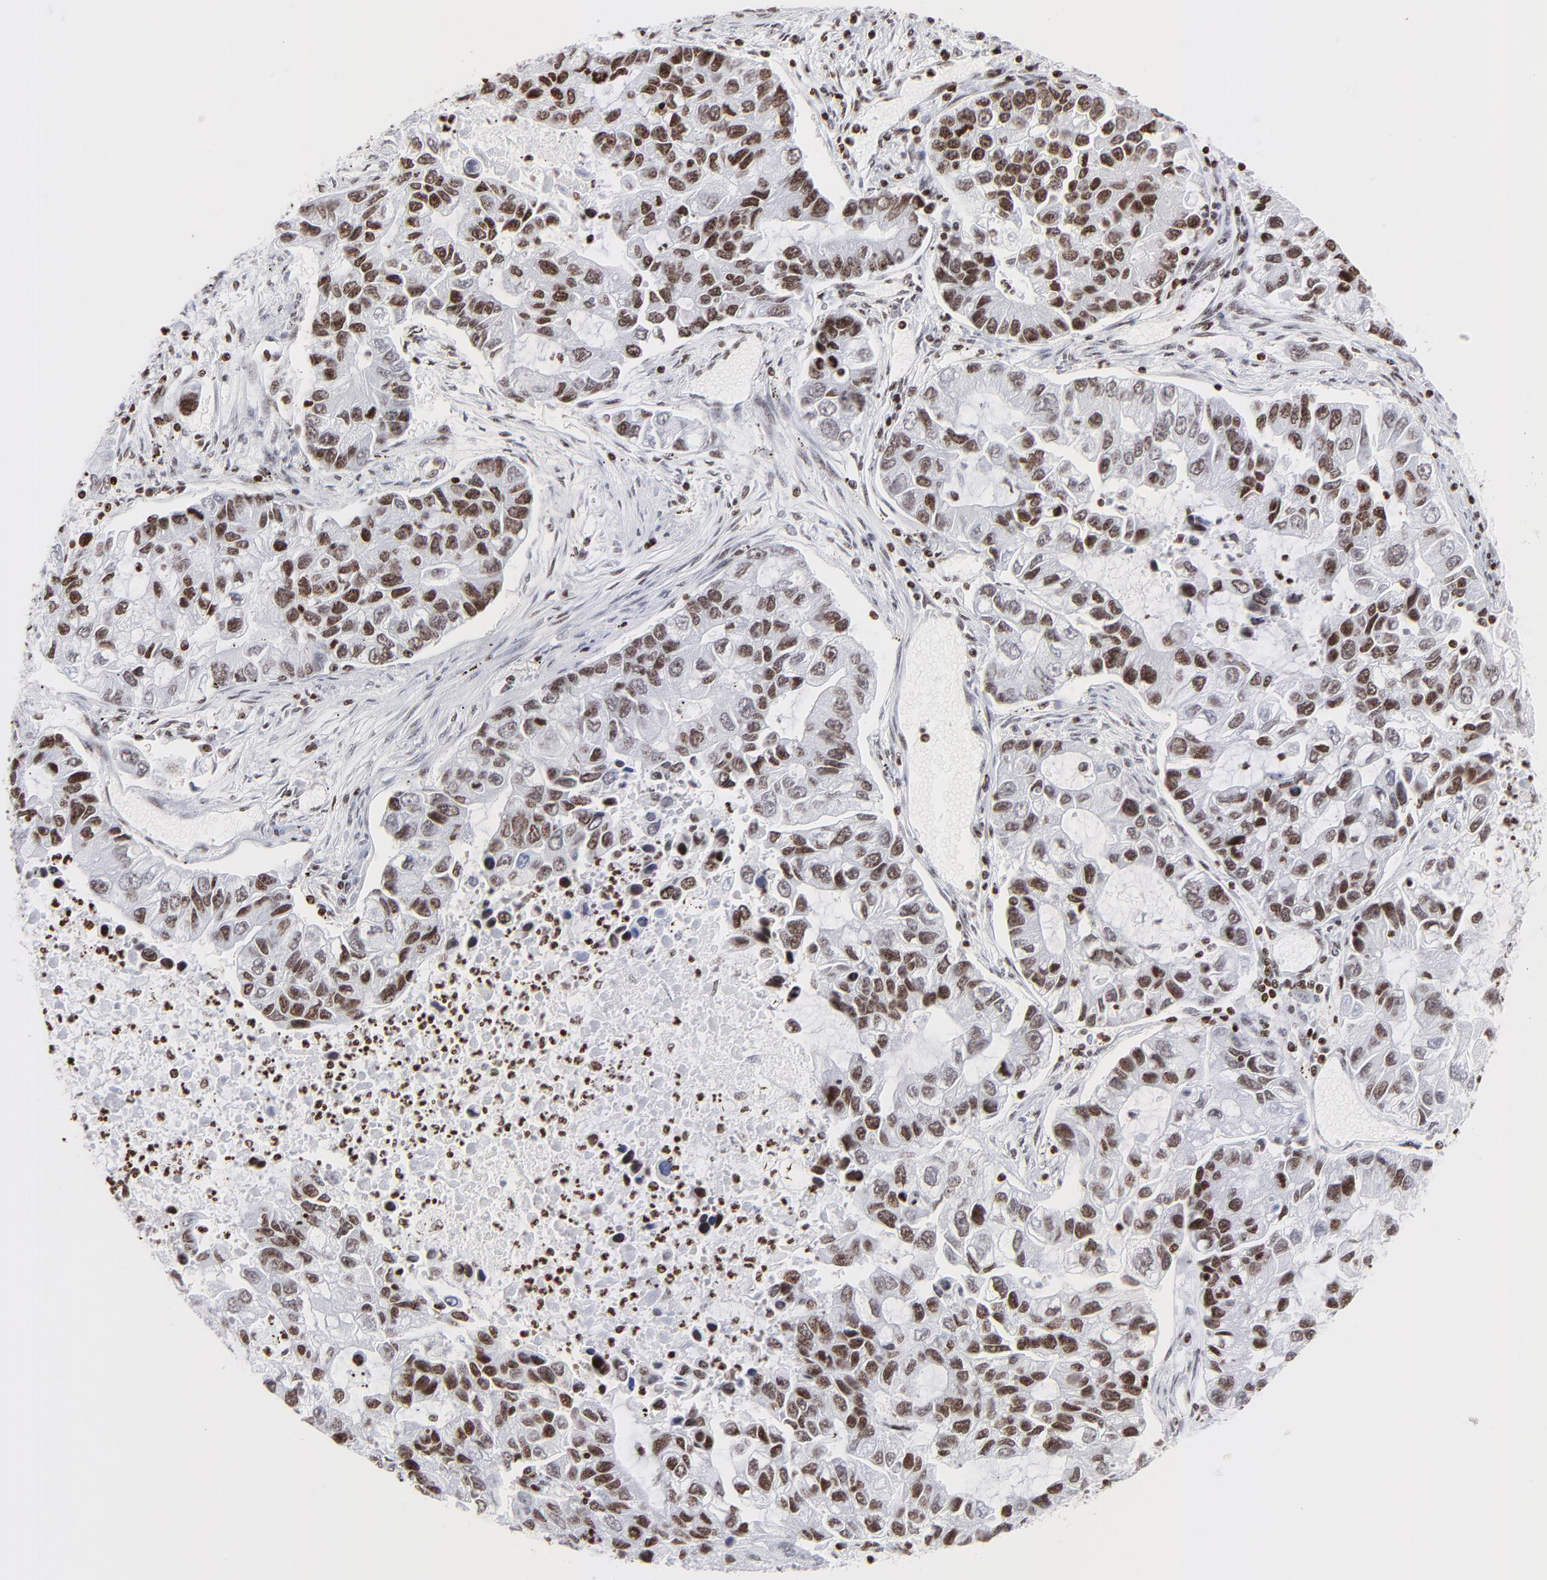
{"staining": {"intensity": "strong", "quantity": ">75%", "location": "nuclear"}, "tissue": "lung cancer", "cell_type": "Tumor cells", "image_type": "cancer", "snomed": [{"axis": "morphology", "description": "Adenocarcinoma, NOS"}, {"axis": "topography", "description": "Lung"}], "caption": "Human lung cancer stained for a protein (brown) demonstrates strong nuclear positive positivity in approximately >75% of tumor cells.", "gene": "RTL4", "patient": {"sex": "female", "age": 51}}